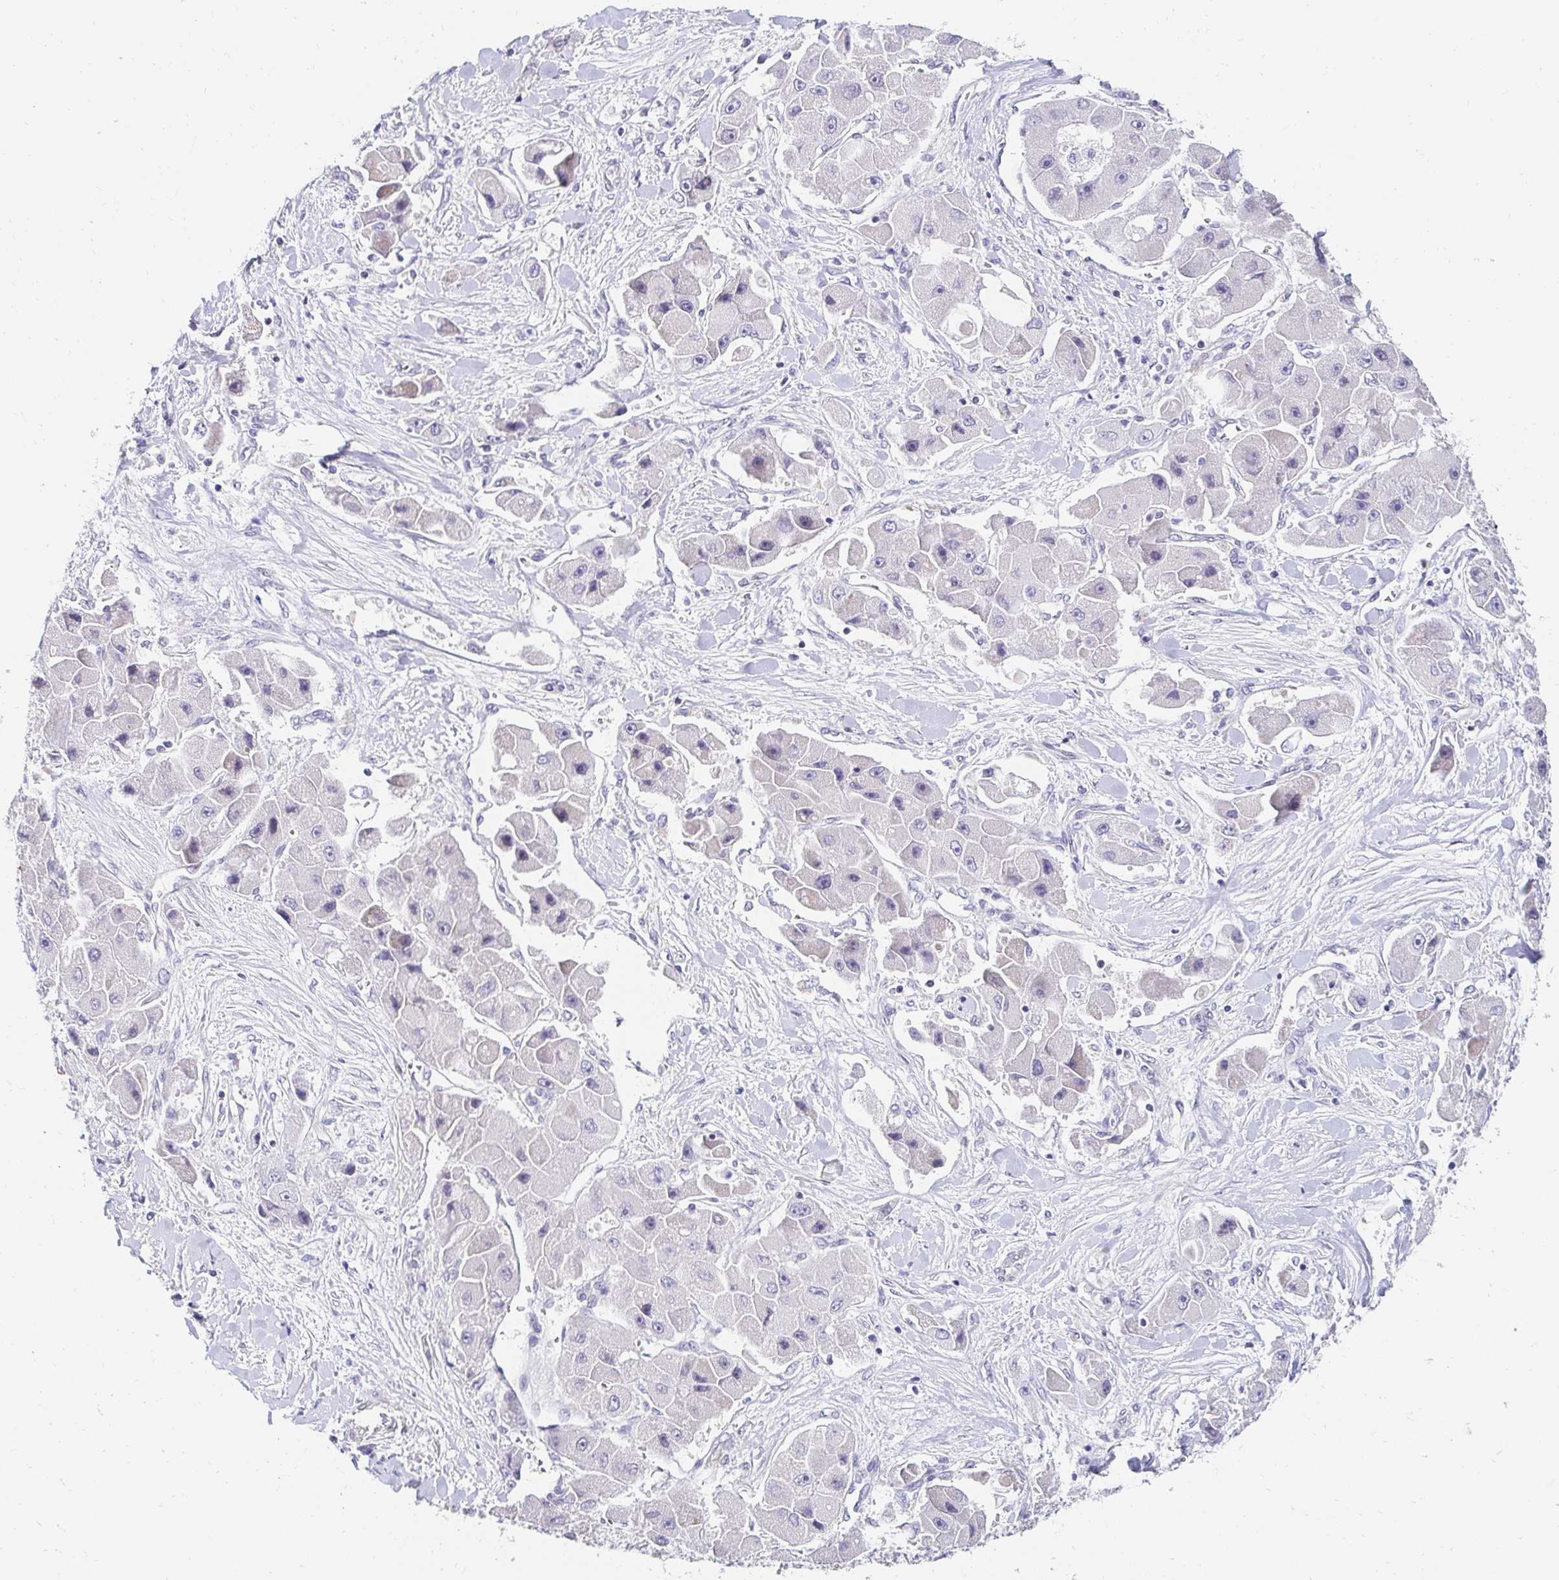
{"staining": {"intensity": "negative", "quantity": "none", "location": "none"}, "tissue": "liver cancer", "cell_type": "Tumor cells", "image_type": "cancer", "snomed": [{"axis": "morphology", "description": "Carcinoma, Hepatocellular, NOS"}, {"axis": "topography", "description": "Liver"}], "caption": "This is an immunohistochemistry (IHC) histopathology image of hepatocellular carcinoma (liver). There is no positivity in tumor cells.", "gene": "AKAP14", "patient": {"sex": "male", "age": 24}}